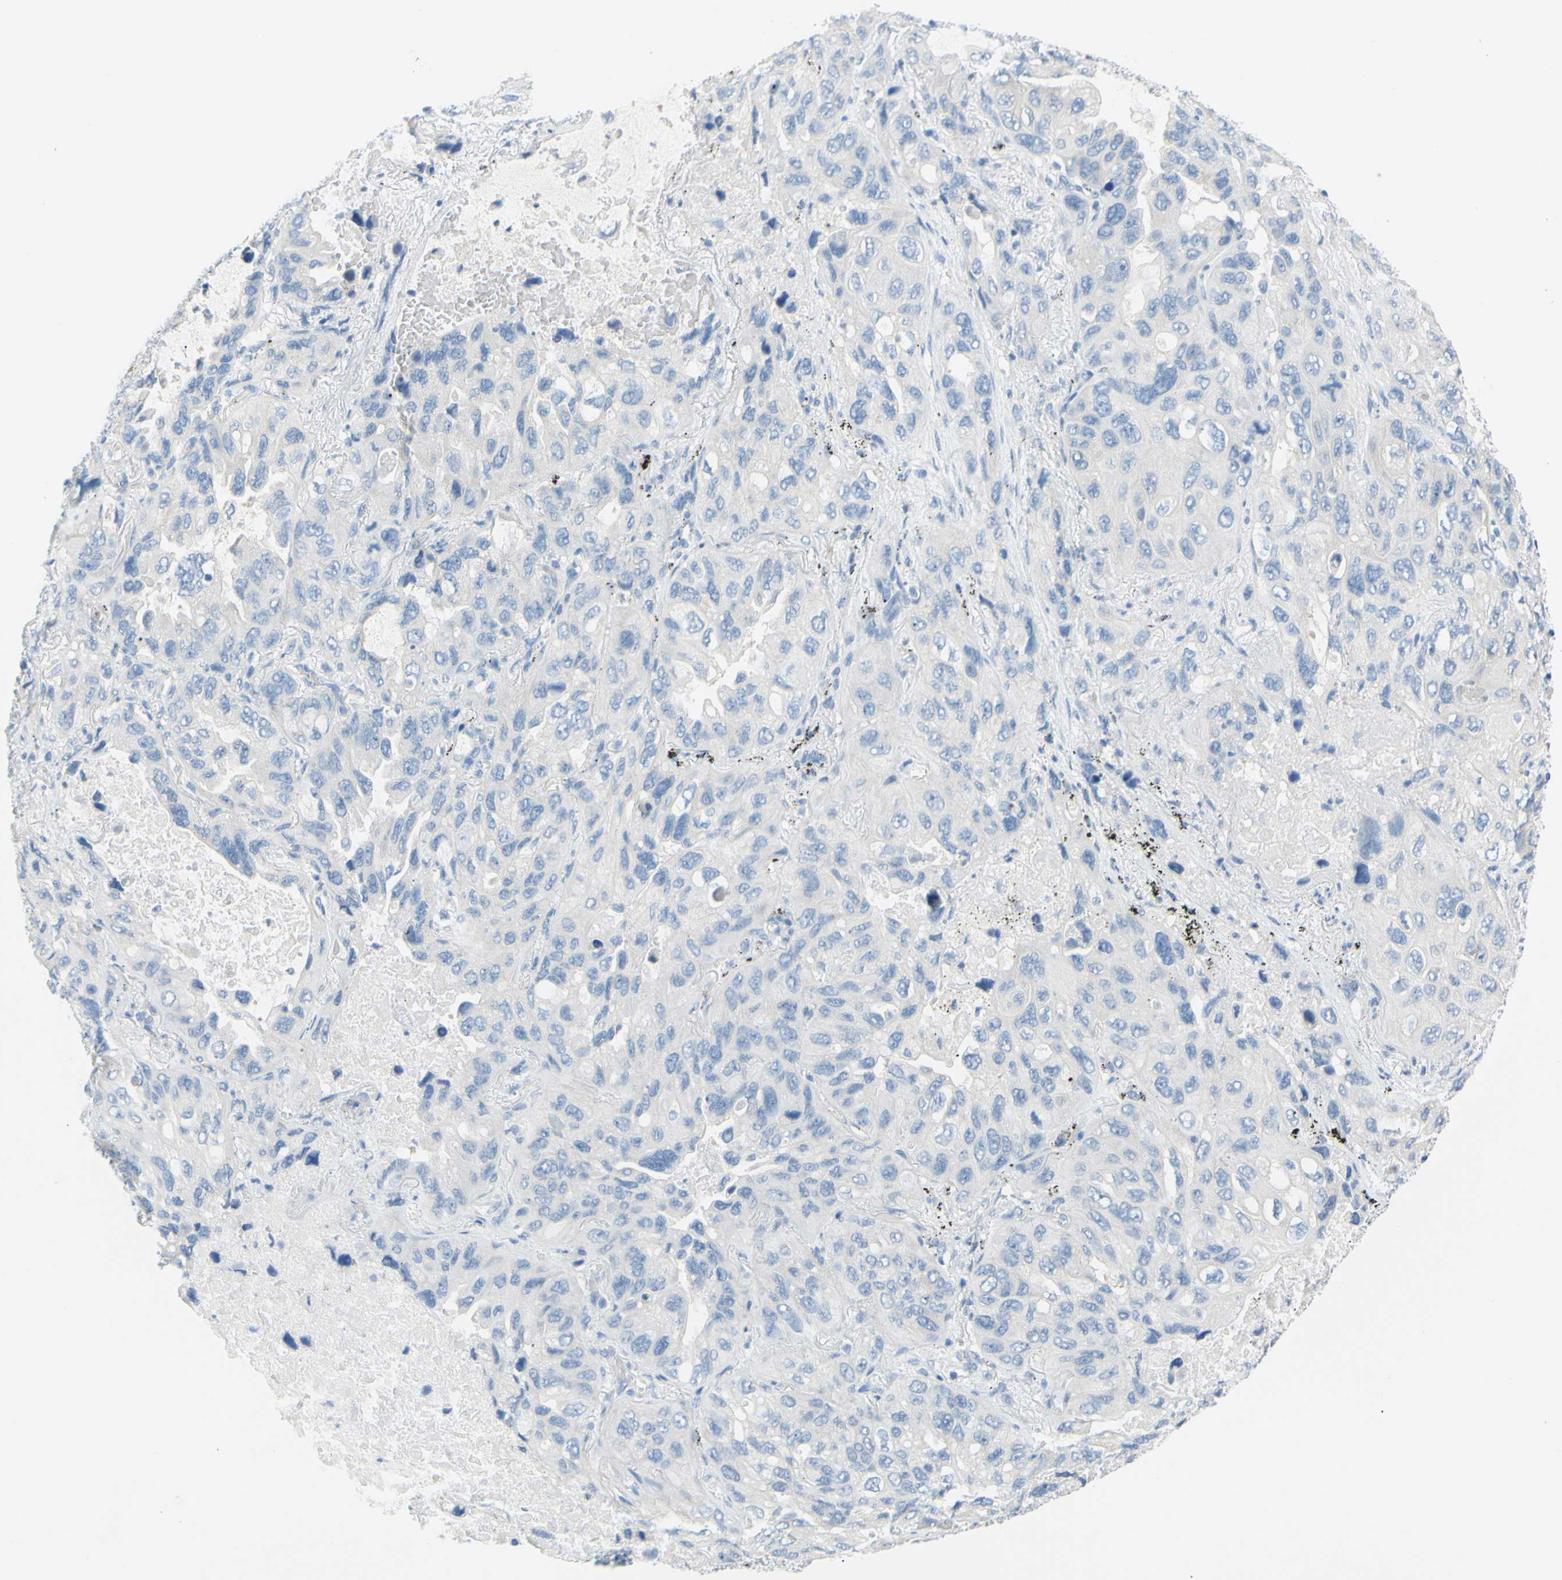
{"staining": {"intensity": "negative", "quantity": "none", "location": "none"}, "tissue": "lung cancer", "cell_type": "Tumor cells", "image_type": "cancer", "snomed": [{"axis": "morphology", "description": "Squamous cell carcinoma, NOS"}, {"axis": "topography", "description": "Lung"}], "caption": "Squamous cell carcinoma (lung) was stained to show a protein in brown. There is no significant positivity in tumor cells.", "gene": "DCT", "patient": {"sex": "female", "age": 73}}